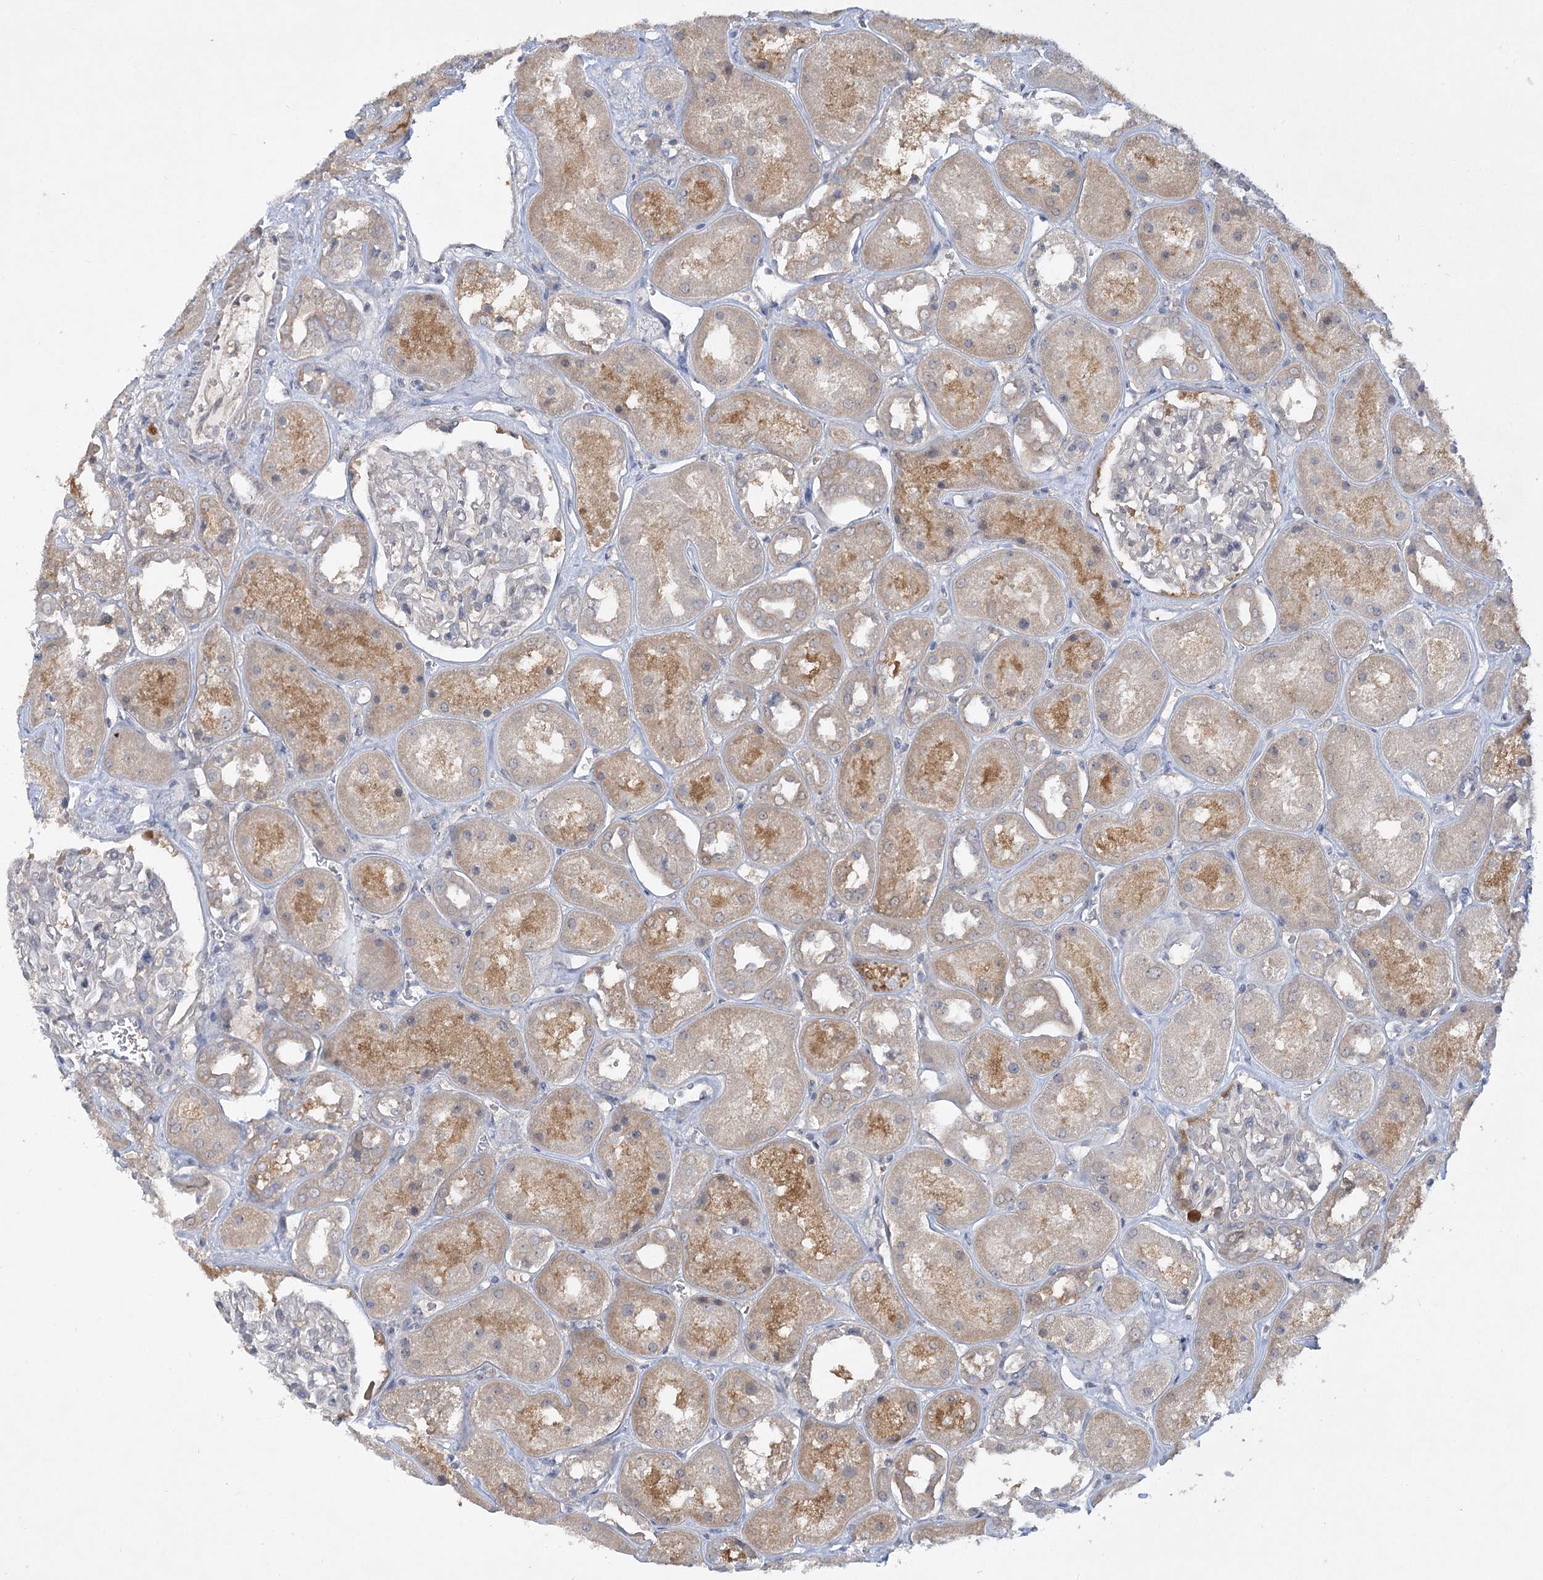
{"staining": {"intensity": "negative", "quantity": "none", "location": "none"}, "tissue": "kidney", "cell_type": "Cells in glomeruli", "image_type": "normal", "snomed": [{"axis": "morphology", "description": "Normal tissue, NOS"}, {"axis": "topography", "description": "Kidney"}], "caption": "Immunohistochemical staining of benign human kidney reveals no significant staining in cells in glomeruli. The staining is performed using DAB (3,3'-diaminobenzidine) brown chromogen with nuclei counter-stained in using hematoxylin.", "gene": "AAMDC", "patient": {"sex": "male", "age": 70}}